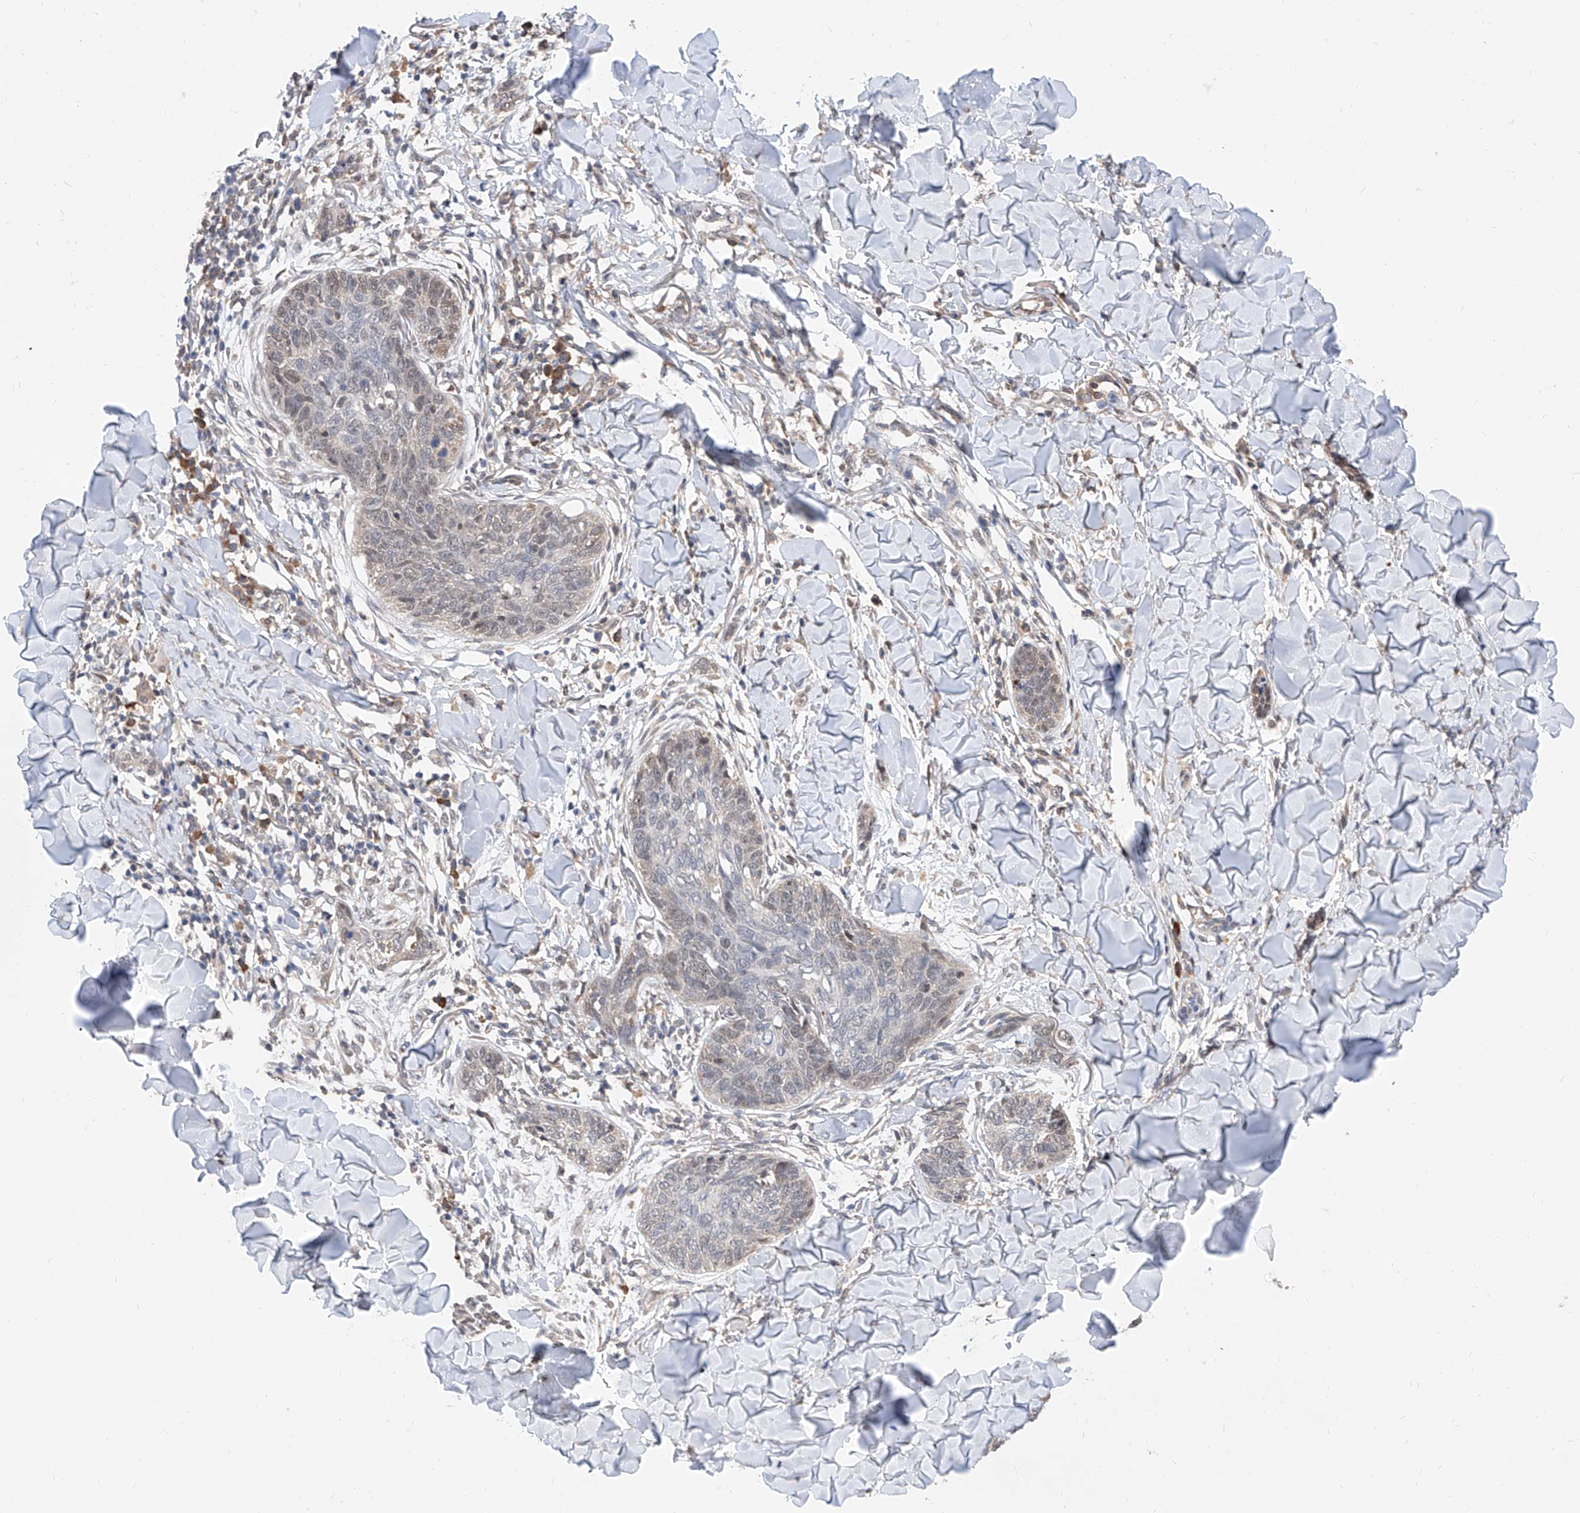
{"staining": {"intensity": "weak", "quantity": "<25%", "location": "nuclear"}, "tissue": "skin cancer", "cell_type": "Tumor cells", "image_type": "cancer", "snomed": [{"axis": "morphology", "description": "Basal cell carcinoma"}, {"axis": "topography", "description": "Skin"}], "caption": "IHC image of skin cancer (basal cell carcinoma) stained for a protein (brown), which exhibits no expression in tumor cells.", "gene": "CARMIL3", "patient": {"sex": "male", "age": 85}}